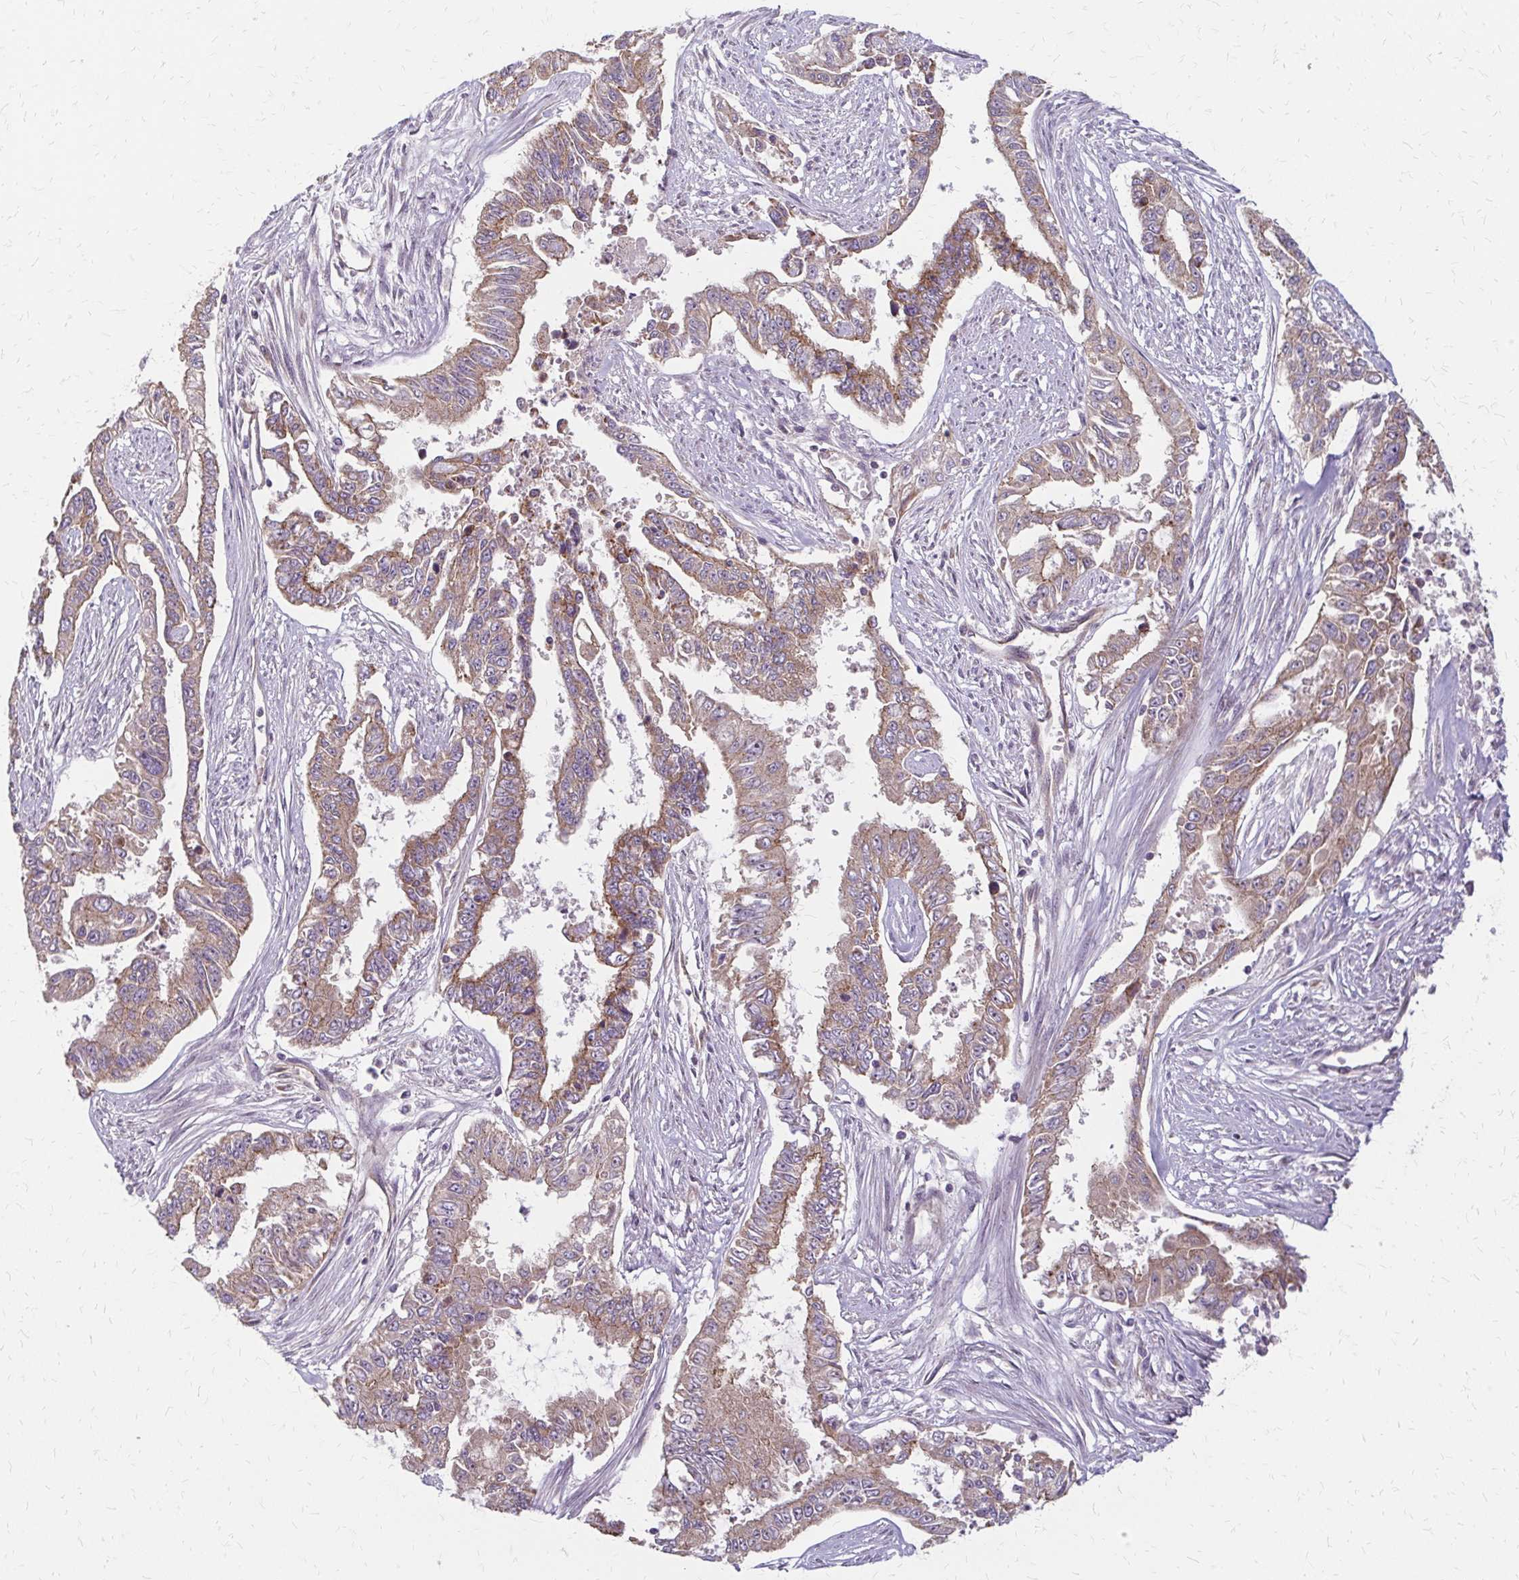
{"staining": {"intensity": "moderate", "quantity": ">75%", "location": "cytoplasmic/membranous"}, "tissue": "endometrial cancer", "cell_type": "Tumor cells", "image_type": "cancer", "snomed": [{"axis": "morphology", "description": "Adenocarcinoma, NOS"}, {"axis": "topography", "description": "Uterus"}], "caption": "Endometrial cancer (adenocarcinoma) was stained to show a protein in brown. There is medium levels of moderate cytoplasmic/membranous expression in approximately >75% of tumor cells.", "gene": "ZNF383", "patient": {"sex": "female", "age": 59}}